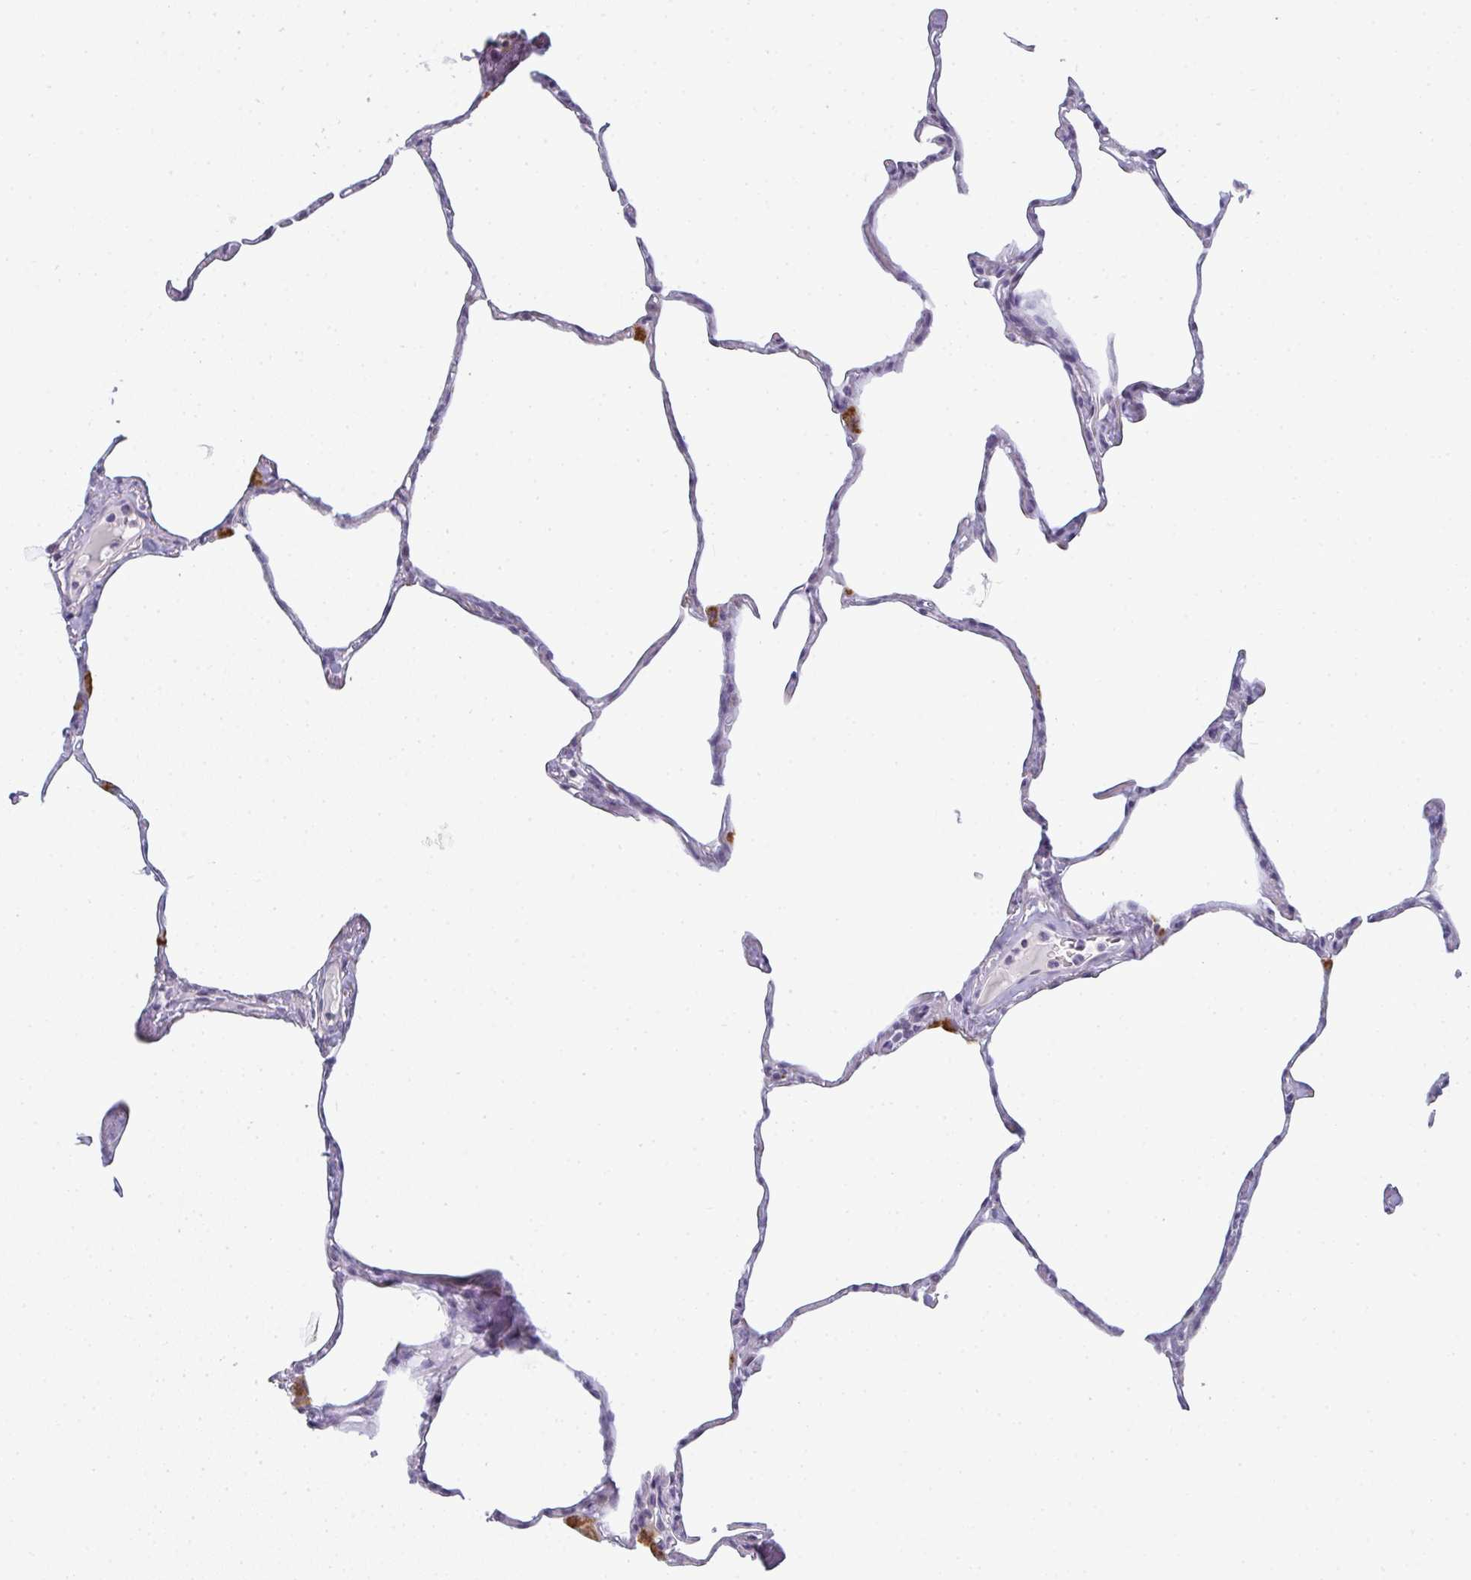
{"staining": {"intensity": "moderate", "quantity": "<25%", "location": "cytoplasmic/membranous"}, "tissue": "lung", "cell_type": "Alveolar cells", "image_type": "normal", "snomed": [{"axis": "morphology", "description": "Normal tissue, NOS"}, {"axis": "topography", "description": "Lung"}], "caption": "Approximately <25% of alveolar cells in normal lung exhibit moderate cytoplasmic/membranous protein positivity as visualized by brown immunohistochemical staining.", "gene": "TEX33", "patient": {"sex": "male", "age": 65}}